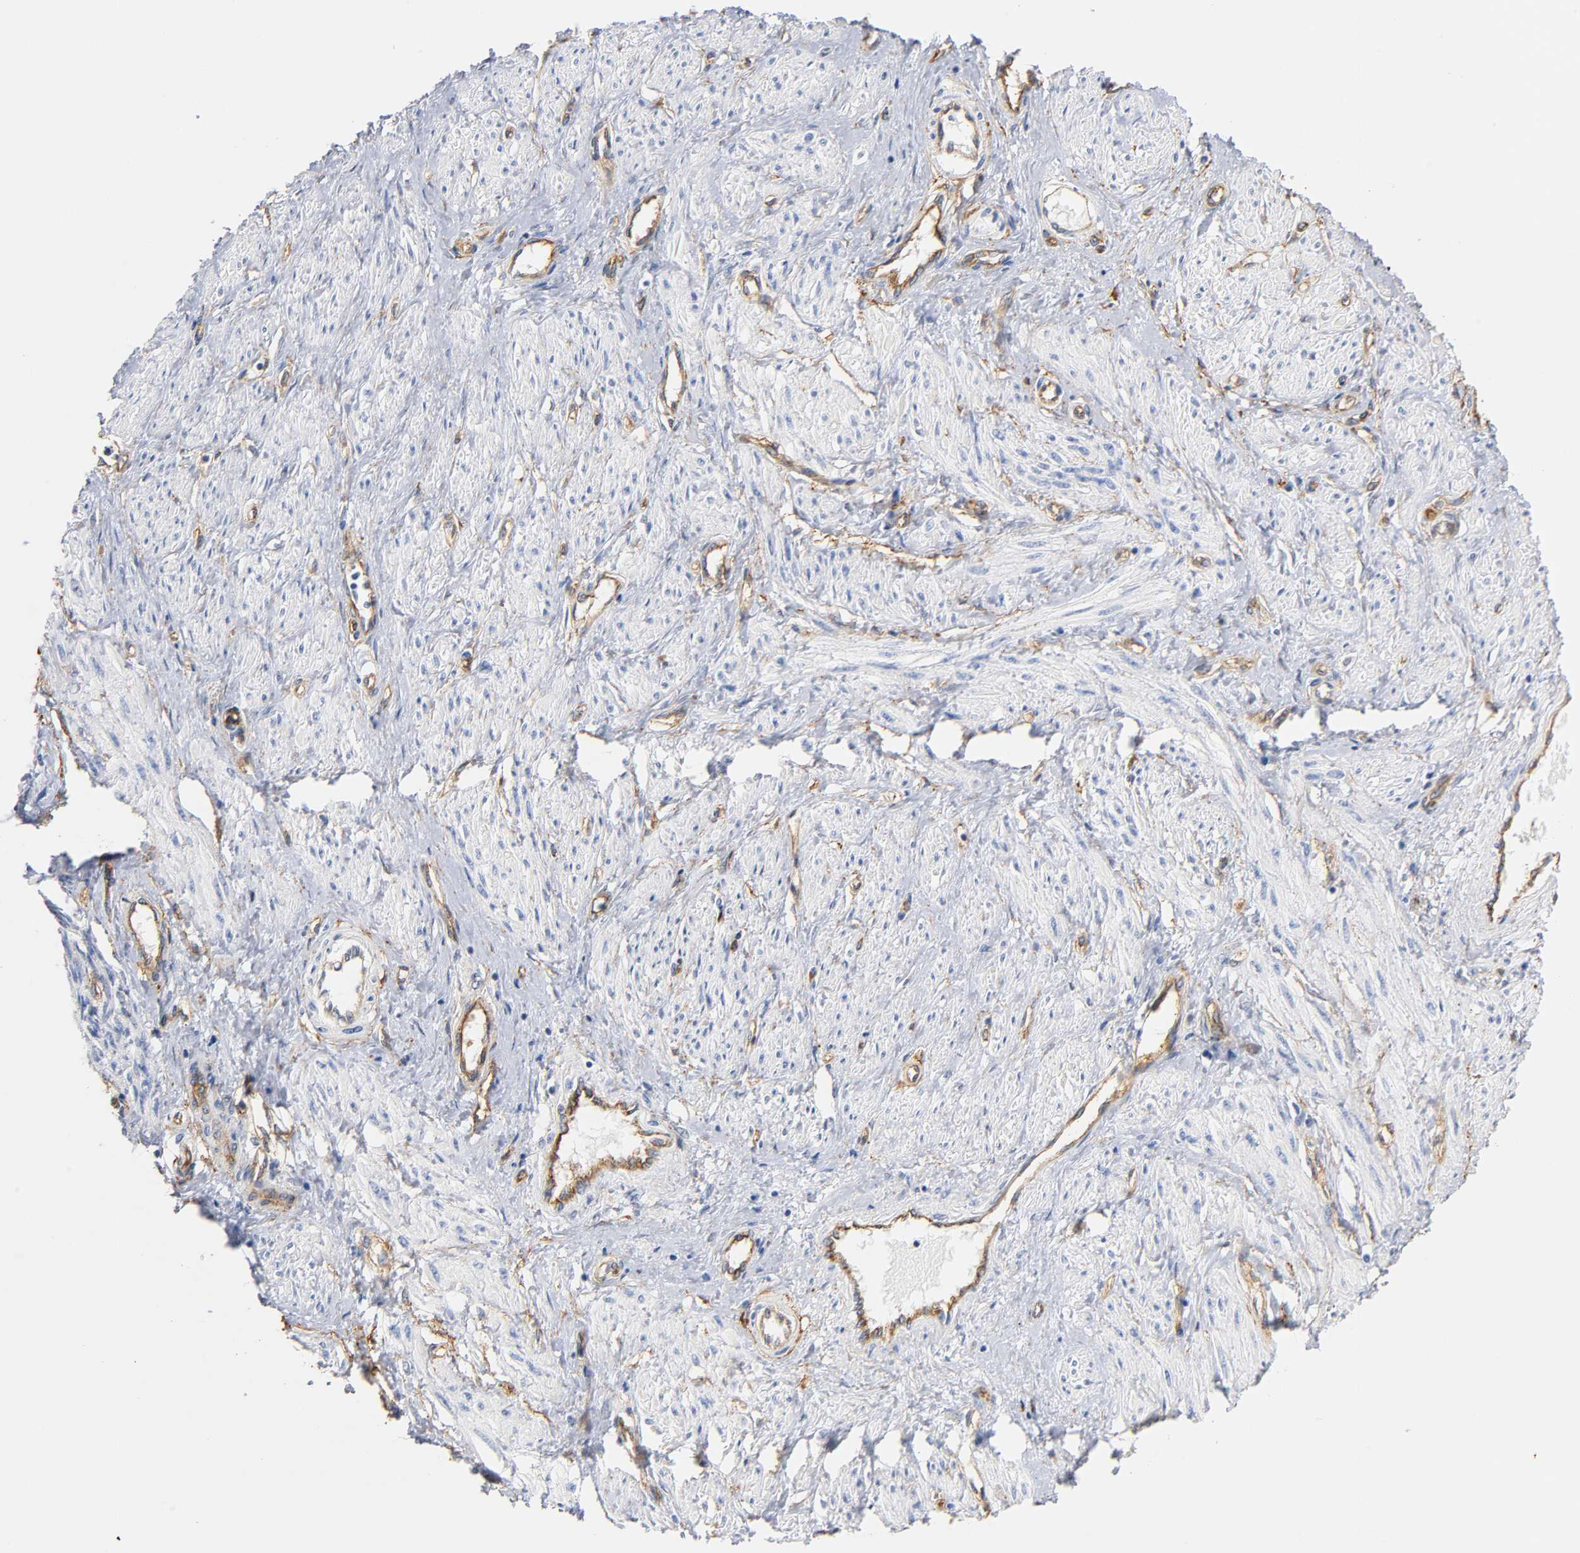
{"staining": {"intensity": "negative", "quantity": "none", "location": "none"}, "tissue": "smooth muscle", "cell_type": "Smooth muscle cells", "image_type": "normal", "snomed": [{"axis": "morphology", "description": "Normal tissue, NOS"}, {"axis": "topography", "description": "Smooth muscle"}, {"axis": "topography", "description": "Uterus"}], "caption": "Smooth muscle cells are negative for brown protein staining in benign smooth muscle. (DAB (3,3'-diaminobenzidine) immunohistochemistry visualized using brightfield microscopy, high magnification).", "gene": "SPTAN1", "patient": {"sex": "female", "age": 39}}